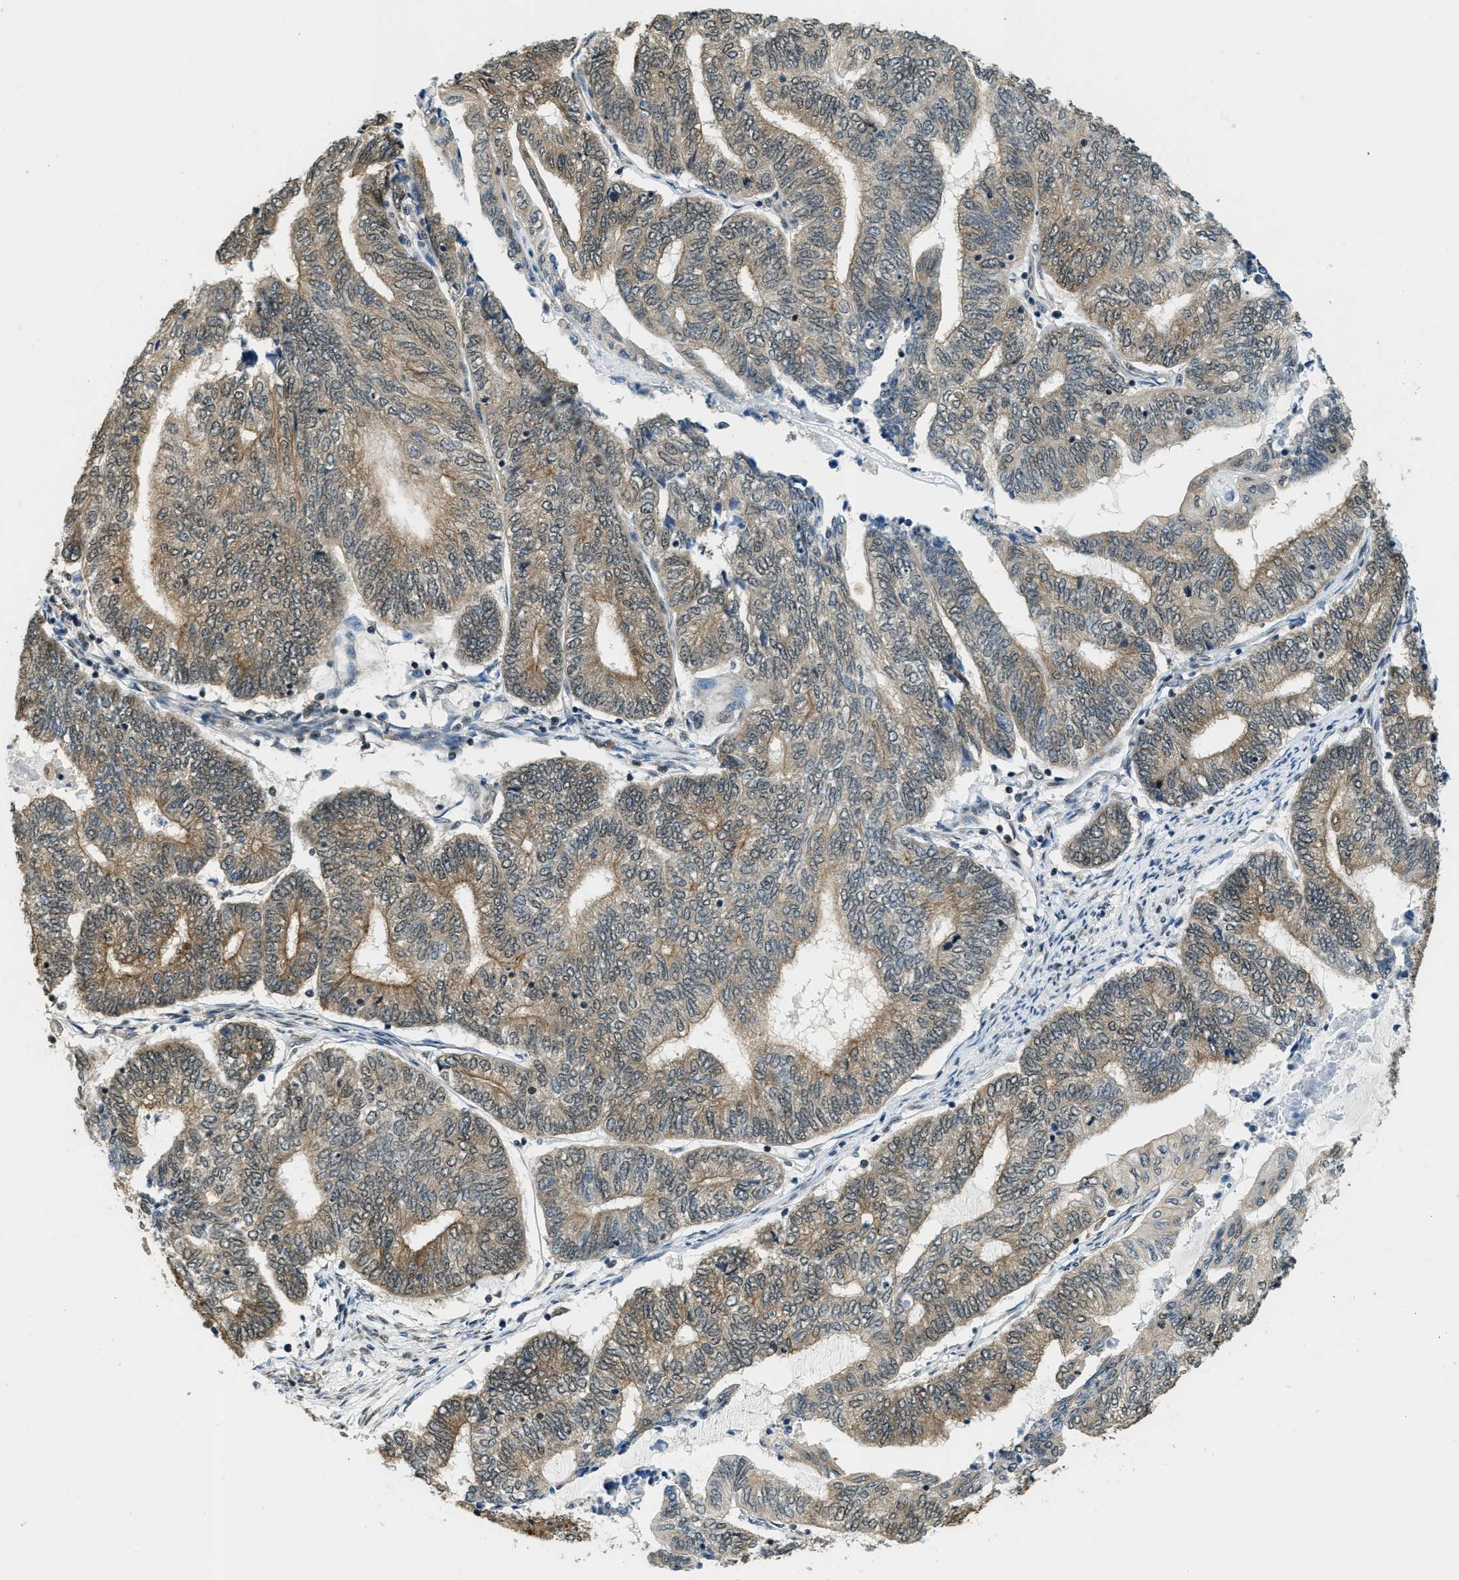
{"staining": {"intensity": "moderate", "quantity": ">75%", "location": "cytoplasmic/membranous"}, "tissue": "endometrial cancer", "cell_type": "Tumor cells", "image_type": "cancer", "snomed": [{"axis": "morphology", "description": "Adenocarcinoma, NOS"}, {"axis": "topography", "description": "Uterus"}, {"axis": "topography", "description": "Endometrium"}], "caption": "Immunohistochemistry (IHC) of endometrial cancer (adenocarcinoma) demonstrates medium levels of moderate cytoplasmic/membranous positivity in approximately >75% of tumor cells. (DAB IHC, brown staining for protein, blue staining for nuclei).", "gene": "RAB11FIP1", "patient": {"sex": "female", "age": 70}}